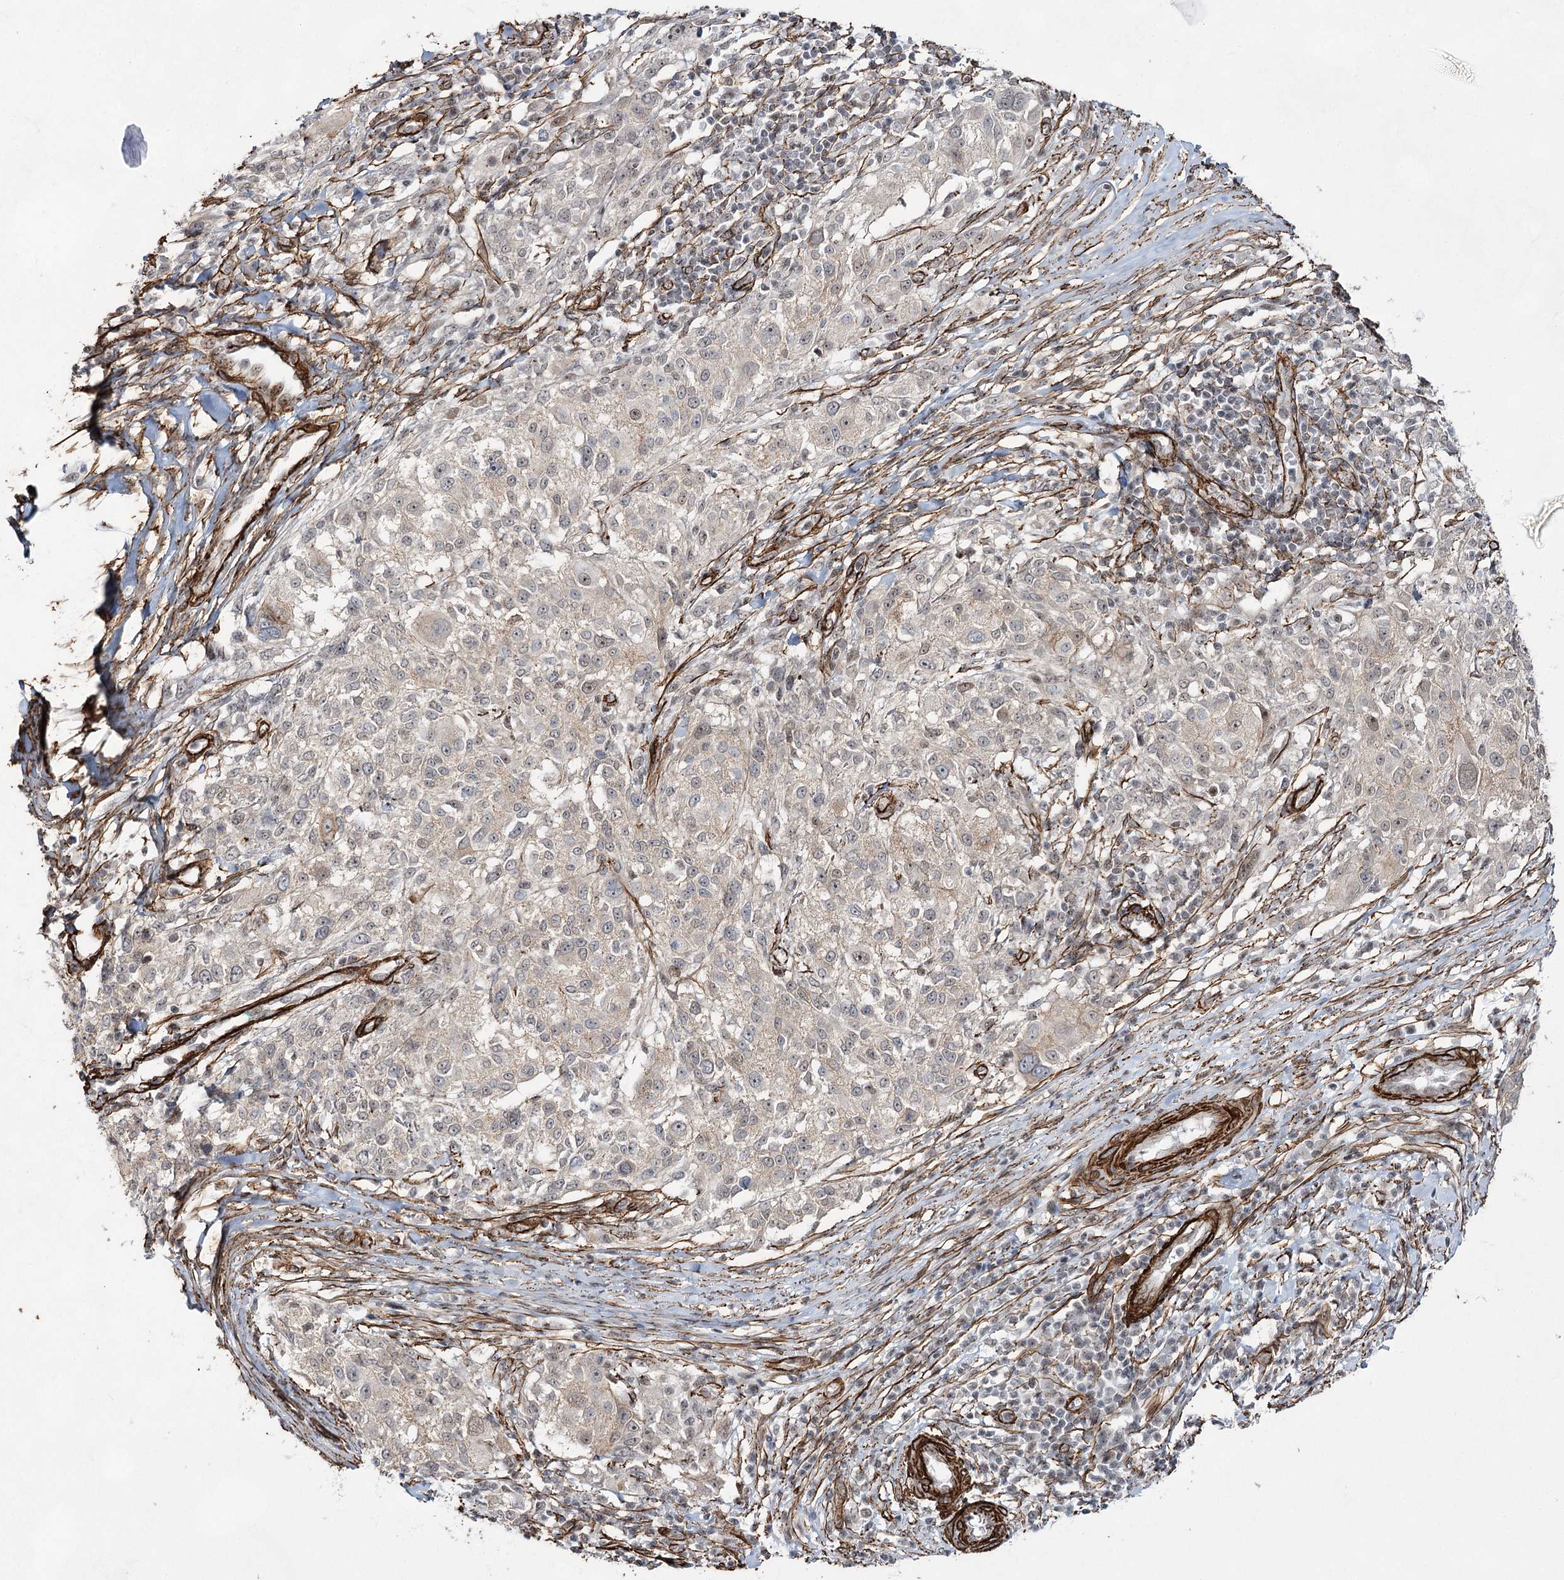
{"staining": {"intensity": "negative", "quantity": "none", "location": "none"}, "tissue": "melanoma", "cell_type": "Tumor cells", "image_type": "cancer", "snomed": [{"axis": "morphology", "description": "Necrosis, NOS"}, {"axis": "morphology", "description": "Malignant melanoma, NOS"}, {"axis": "topography", "description": "Skin"}], "caption": "The micrograph displays no staining of tumor cells in malignant melanoma.", "gene": "CWF19L1", "patient": {"sex": "female", "age": 87}}